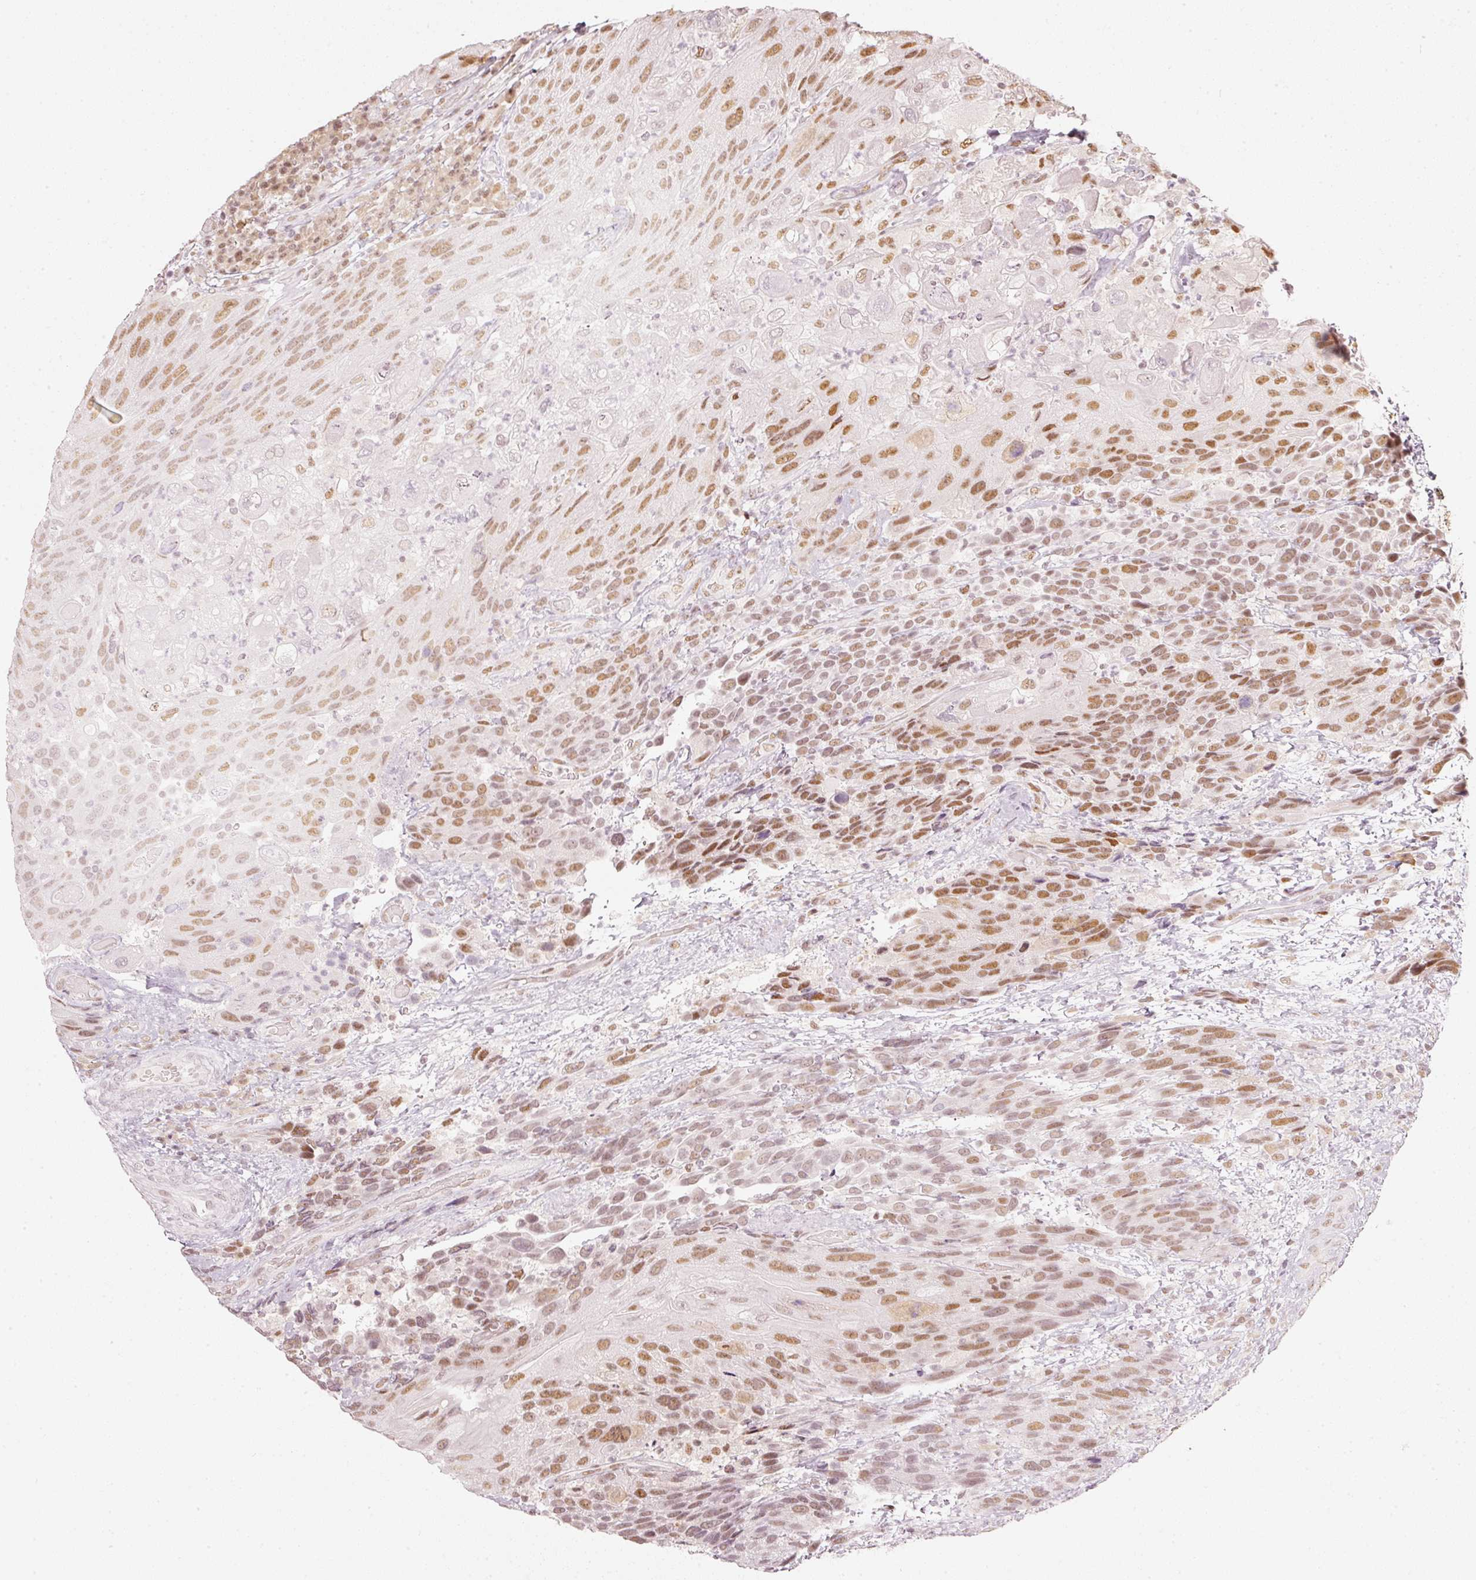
{"staining": {"intensity": "moderate", "quantity": ">75%", "location": "nuclear"}, "tissue": "urothelial cancer", "cell_type": "Tumor cells", "image_type": "cancer", "snomed": [{"axis": "morphology", "description": "Urothelial carcinoma, High grade"}, {"axis": "topography", "description": "Urinary bladder"}], "caption": "Immunohistochemical staining of urothelial cancer reveals medium levels of moderate nuclear expression in about >75% of tumor cells. (IHC, brightfield microscopy, high magnification).", "gene": "PPP1R10", "patient": {"sex": "female", "age": 70}}